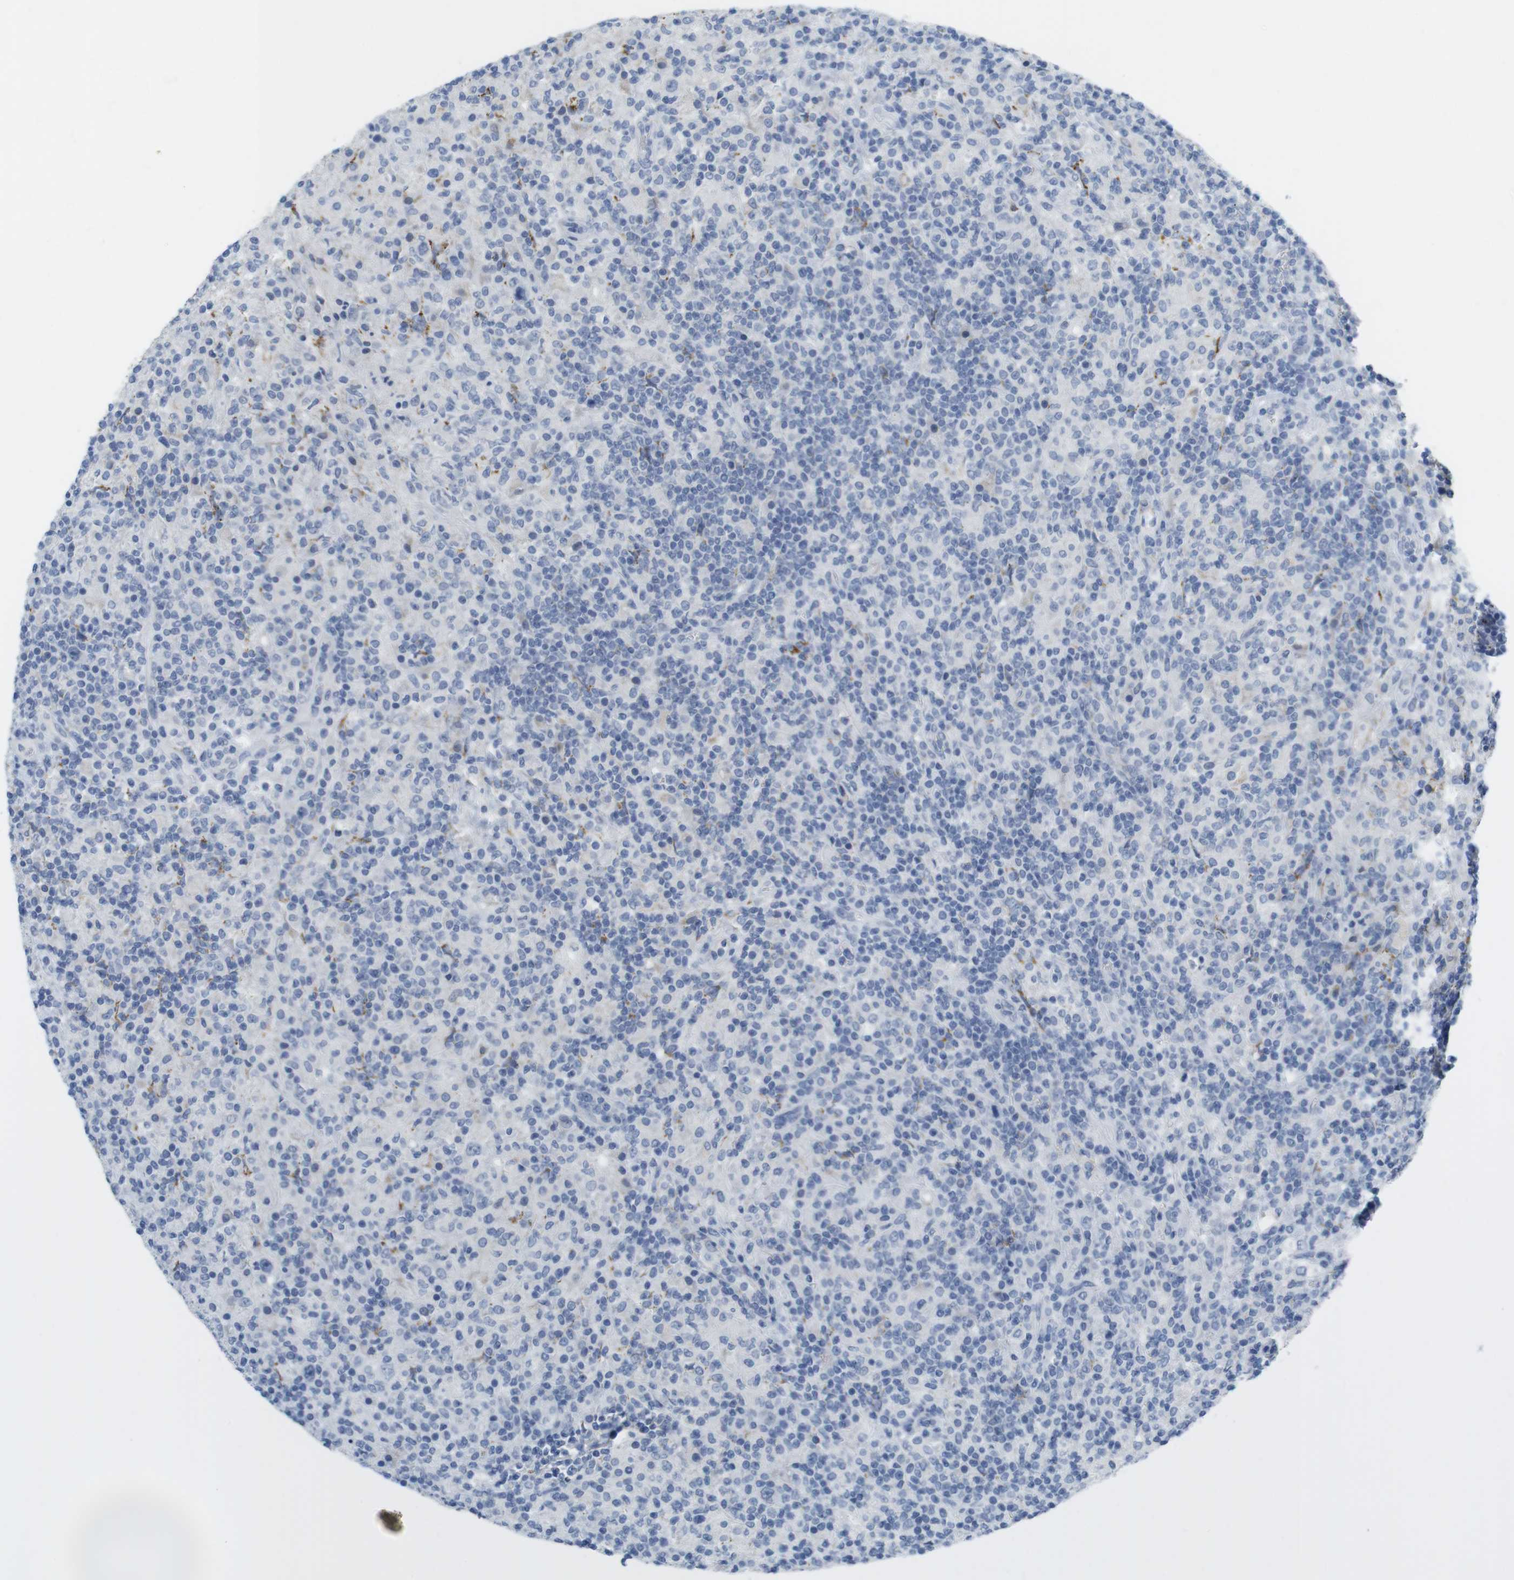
{"staining": {"intensity": "negative", "quantity": "none", "location": "none"}, "tissue": "lymphoma", "cell_type": "Tumor cells", "image_type": "cancer", "snomed": [{"axis": "morphology", "description": "Hodgkin's disease, NOS"}, {"axis": "topography", "description": "Lymph node"}], "caption": "Immunohistochemistry of lymphoma shows no positivity in tumor cells. (Immunohistochemistry, brightfield microscopy, high magnification).", "gene": "YIPF1", "patient": {"sex": "male", "age": 70}}